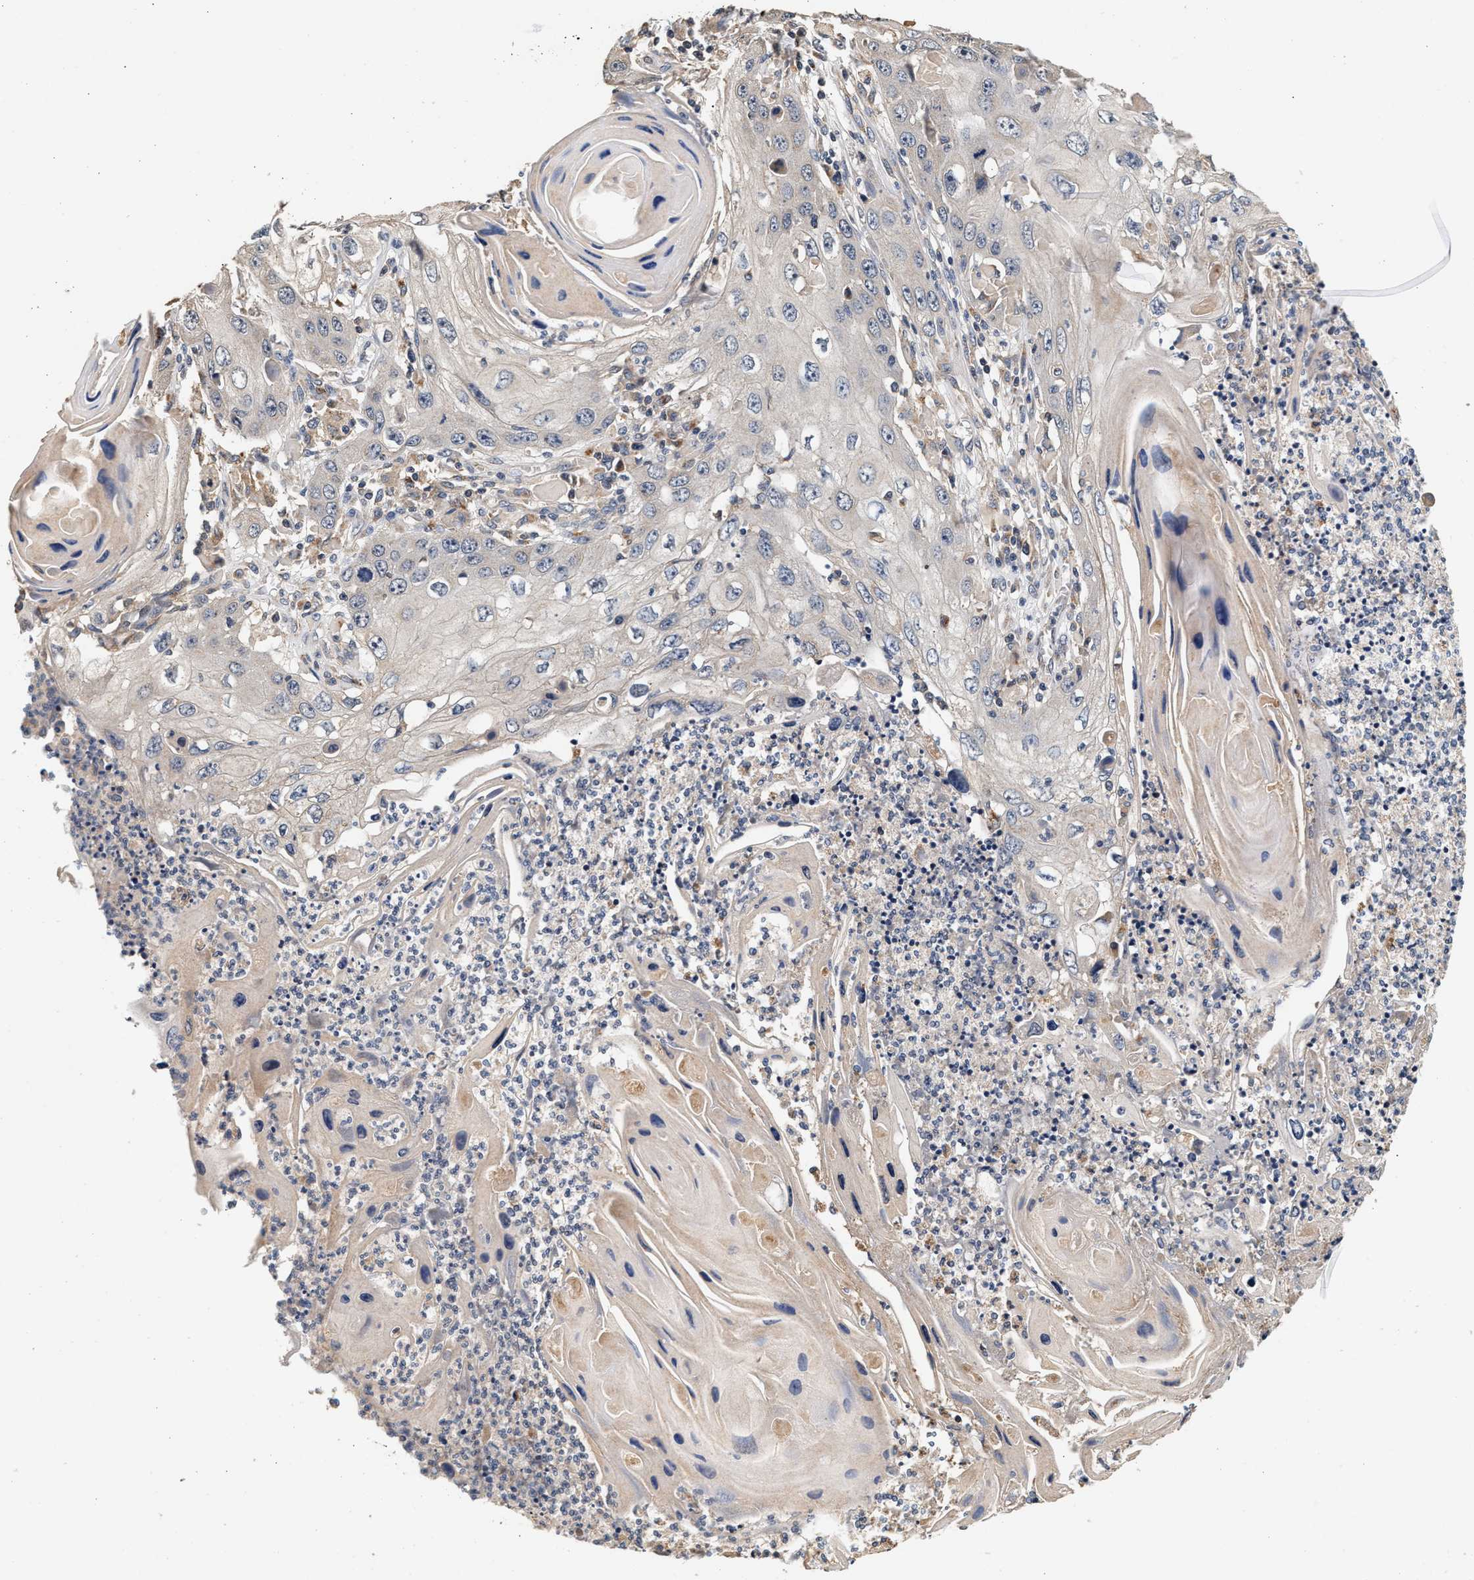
{"staining": {"intensity": "negative", "quantity": "none", "location": "none"}, "tissue": "skin cancer", "cell_type": "Tumor cells", "image_type": "cancer", "snomed": [{"axis": "morphology", "description": "Squamous cell carcinoma, NOS"}, {"axis": "topography", "description": "Skin"}], "caption": "DAB immunohistochemical staining of human skin cancer exhibits no significant staining in tumor cells.", "gene": "PTGR3", "patient": {"sex": "male", "age": 55}}